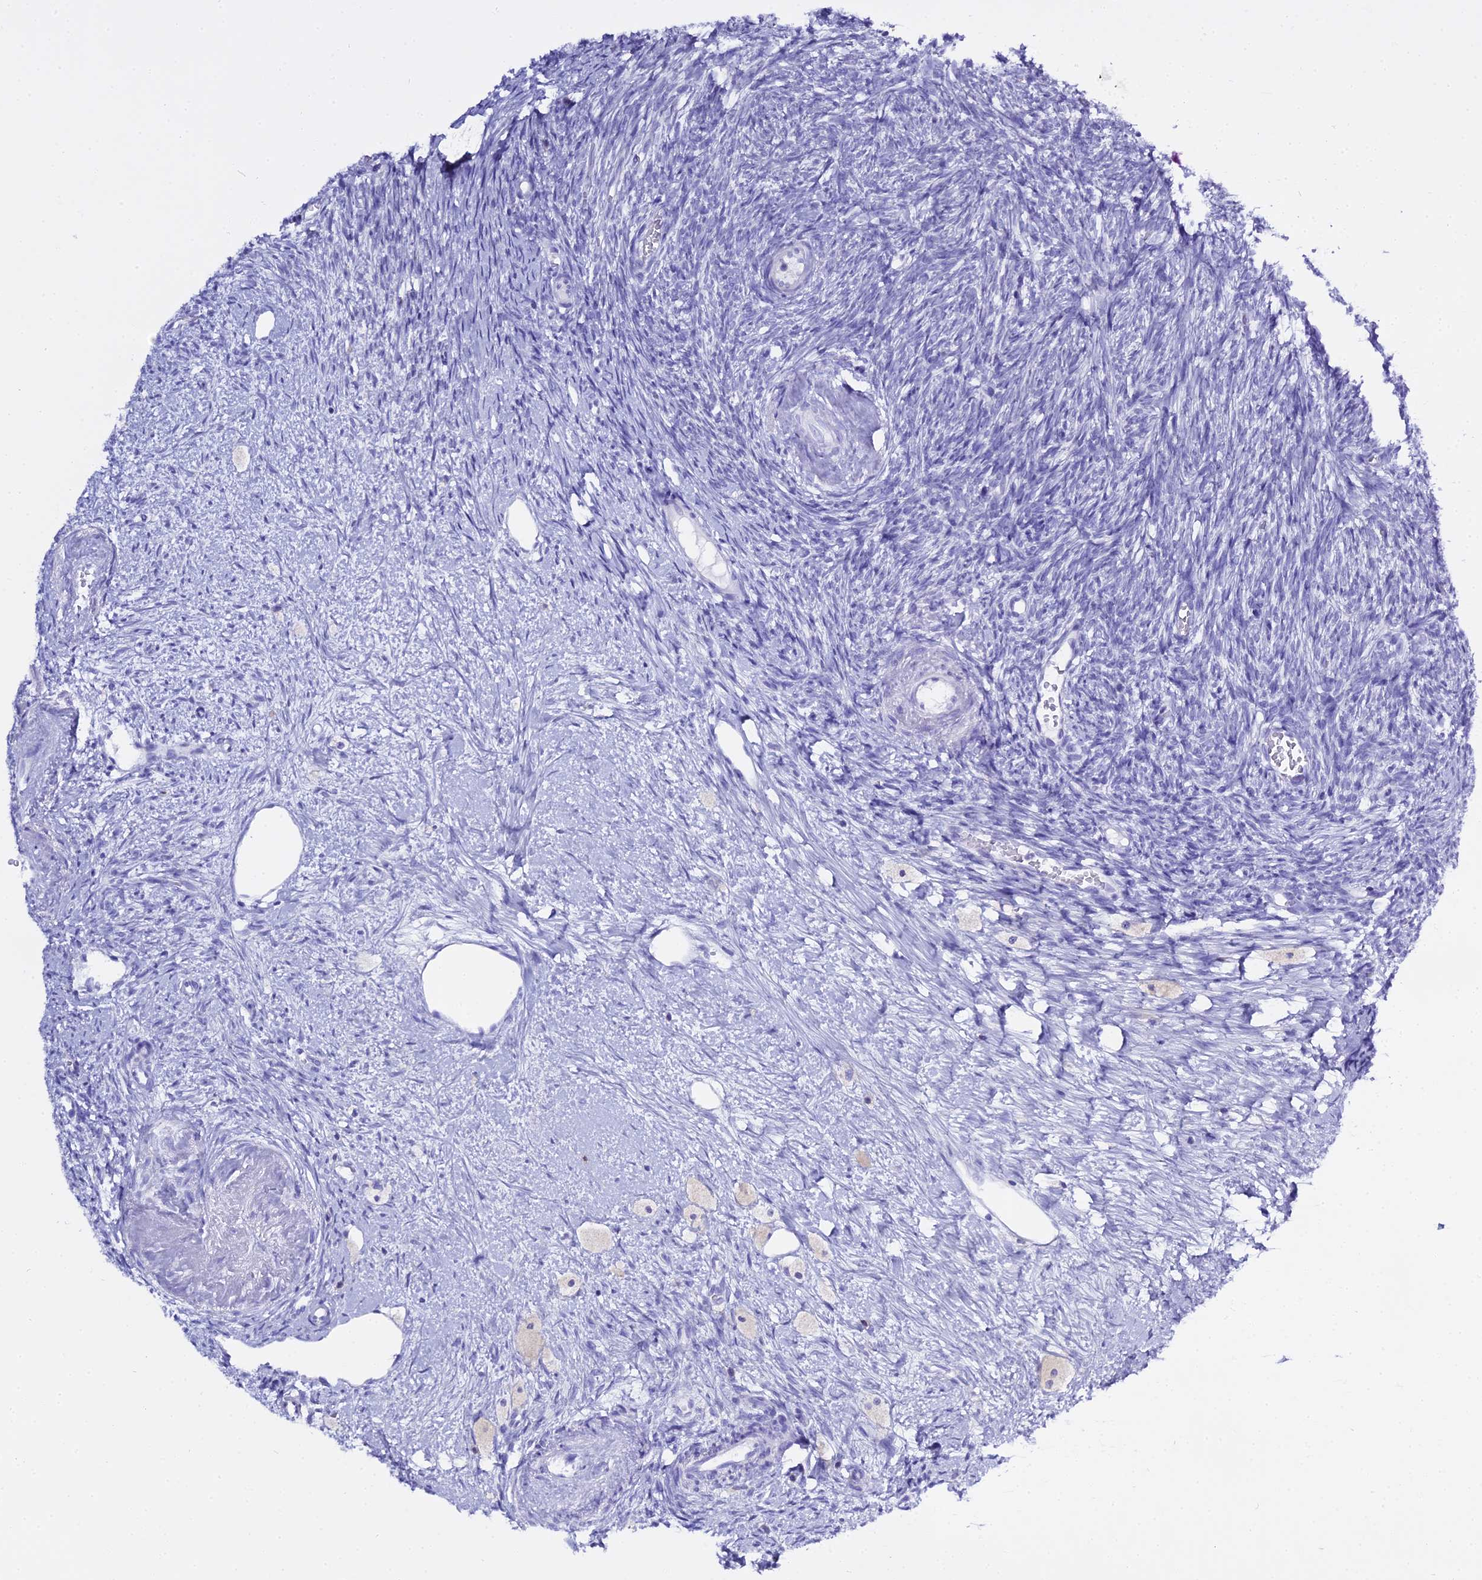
{"staining": {"intensity": "negative", "quantity": "none", "location": "none"}, "tissue": "ovary", "cell_type": "Follicle cells", "image_type": "normal", "snomed": [{"axis": "morphology", "description": "Normal tissue, NOS"}, {"axis": "topography", "description": "Ovary"}], "caption": "Normal ovary was stained to show a protein in brown. There is no significant expression in follicle cells. (DAB immunohistochemistry, high magnification).", "gene": "CD5", "patient": {"sex": "female", "age": 51}}